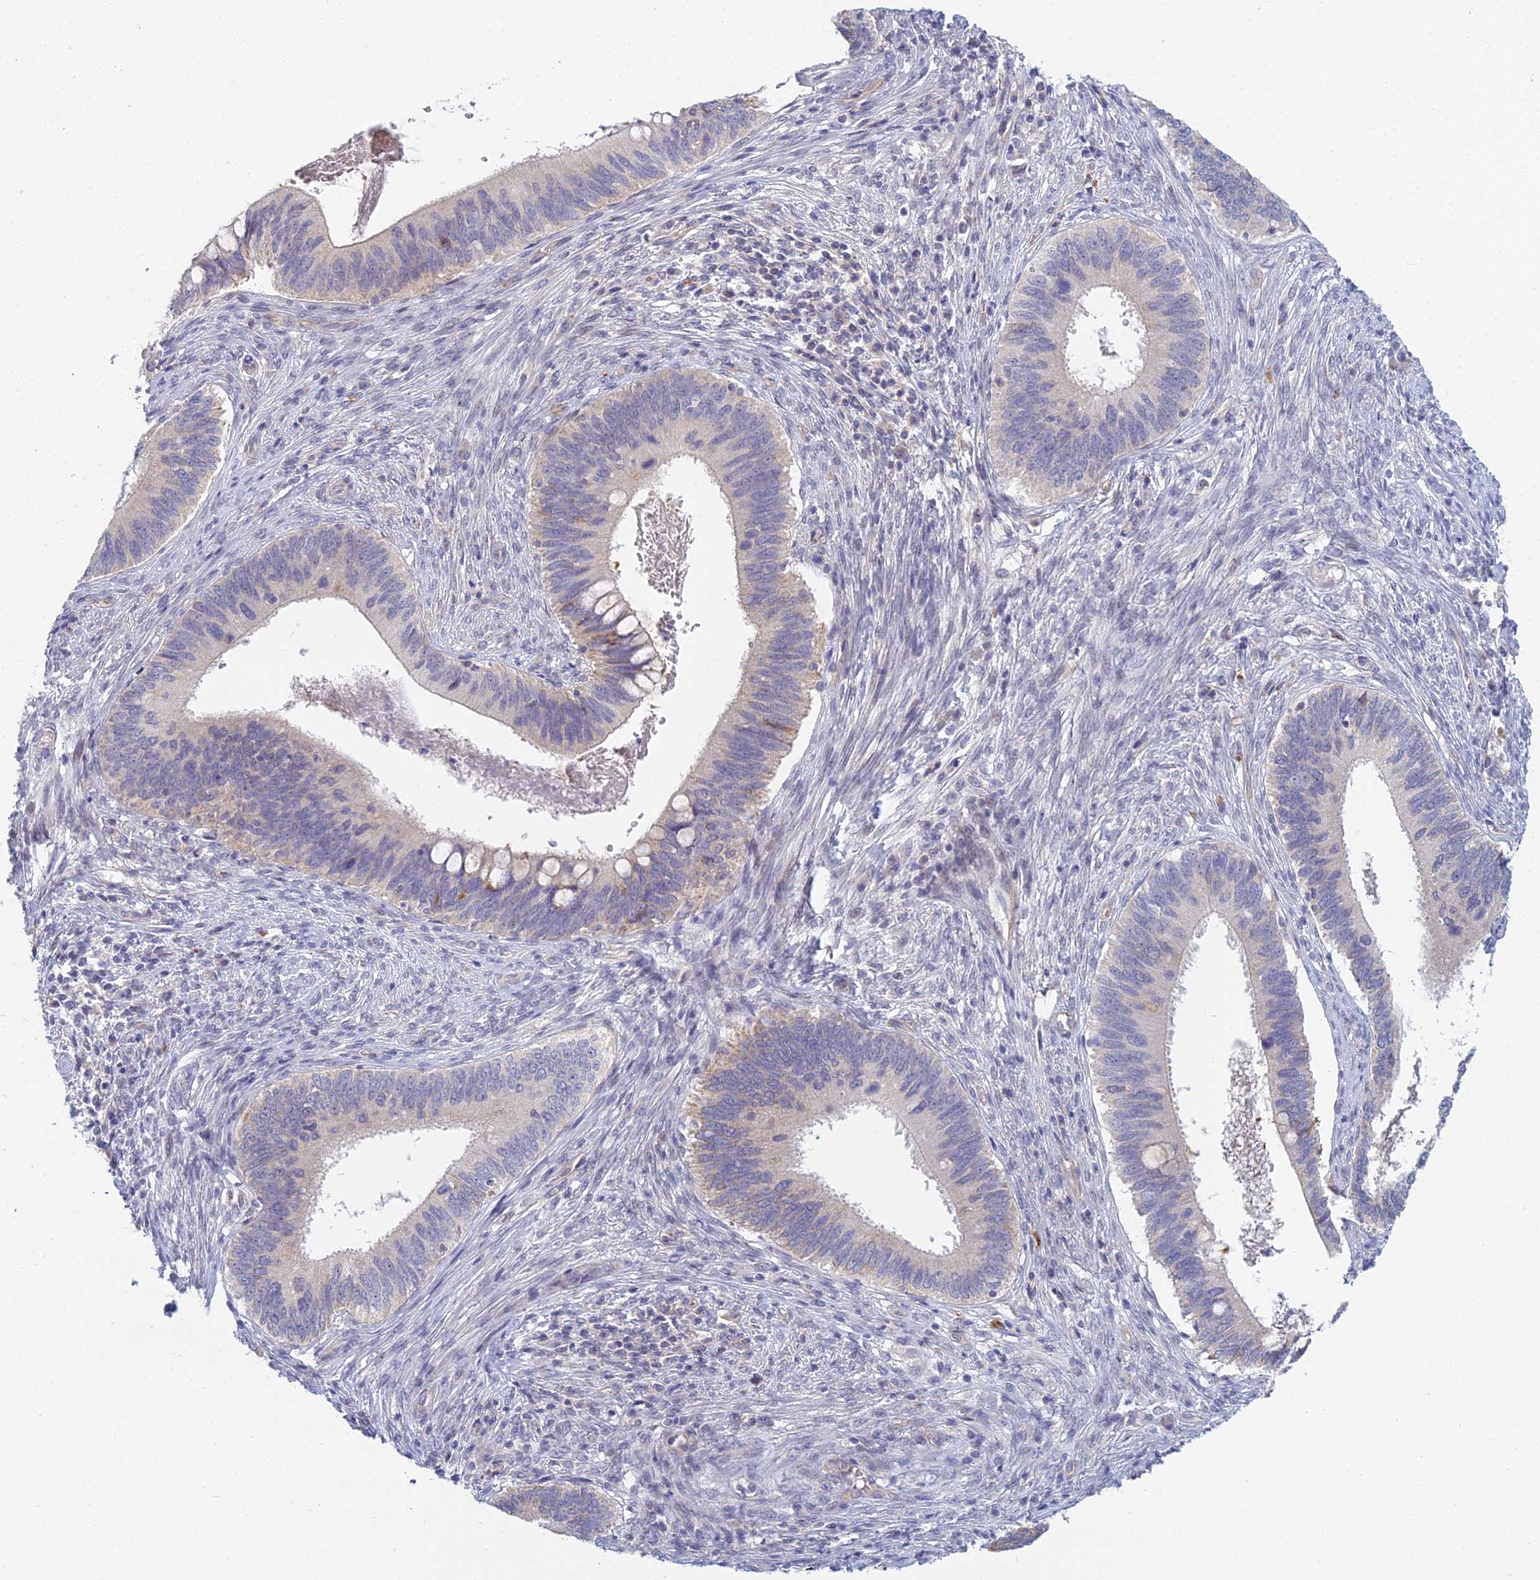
{"staining": {"intensity": "negative", "quantity": "none", "location": "none"}, "tissue": "cervical cancer", "cell_type": "Tumor cells", "image_type": "cancer", "snomed": [{"axis": "morphology", "description": "Adenocarcinoma, NOS"}, {"axis": "topography", "description": "Cervix"}], "caption": "There is no significant expression in tumor cells of cervical adenocarcinoma.", "gene": "METTL26", "patient": {"sex": "female", "age": 42}}